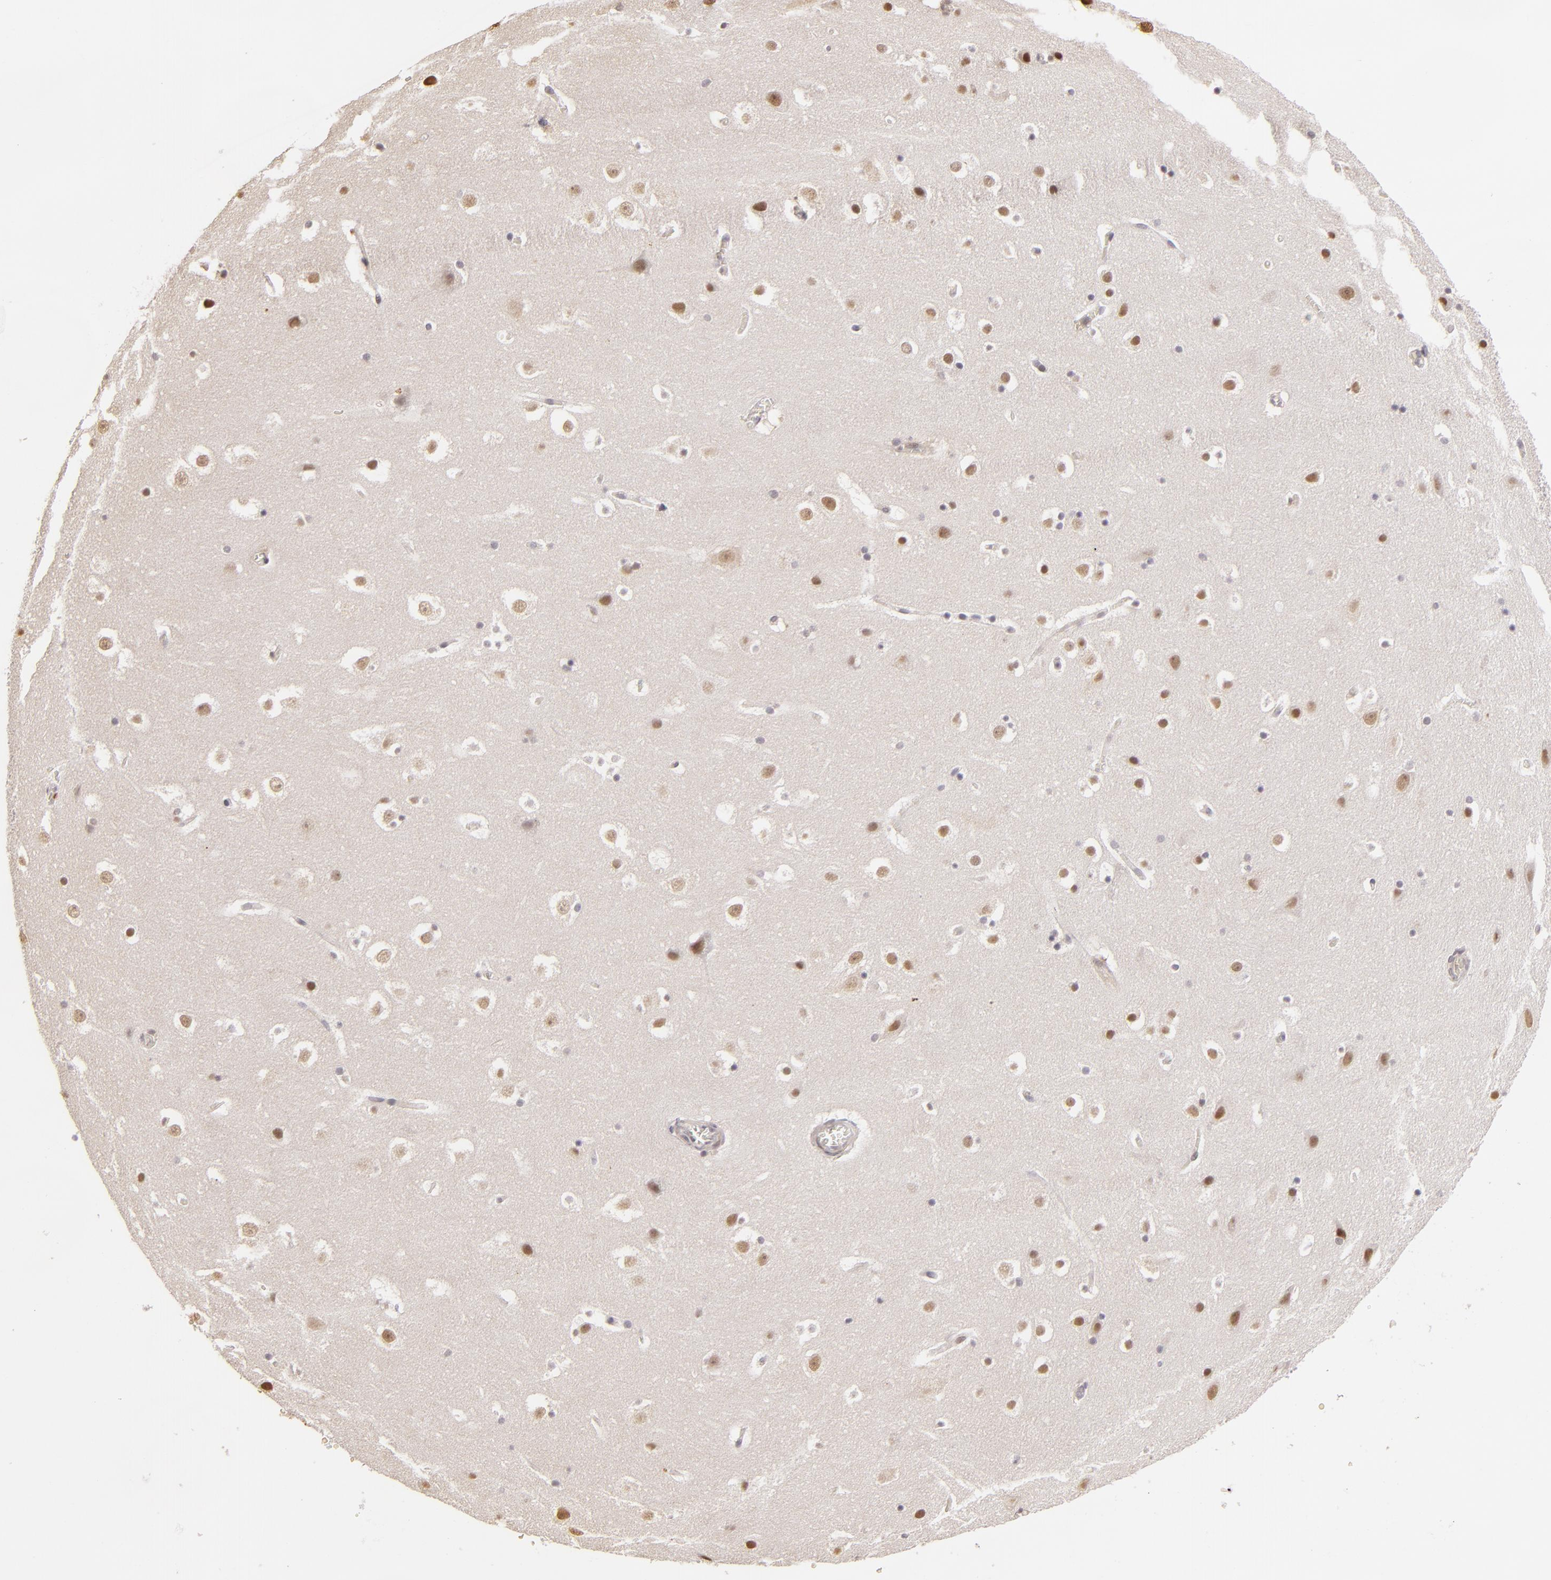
{"staining": {"intensity": "weak", "quantity": "25%-75%", "location": "nuclear"}, "tissue": "hippocampus", "cell_type": "Glial cells", "image_type": "normal", "snomed": [{"axis": "morphology", "description": "Normal tissue, NOS"}, {"axis": "topography", "description": "Hippocampus"}], "caption": "Glial cells exhibit weak nuclear staining in about 25%-75% of cells in unremarkable hippocampus. (DAB = brown stain, brightfield microscopy at high magnification).", "gene": "RARB", "patient": {"sex": "male", "age": 45}}